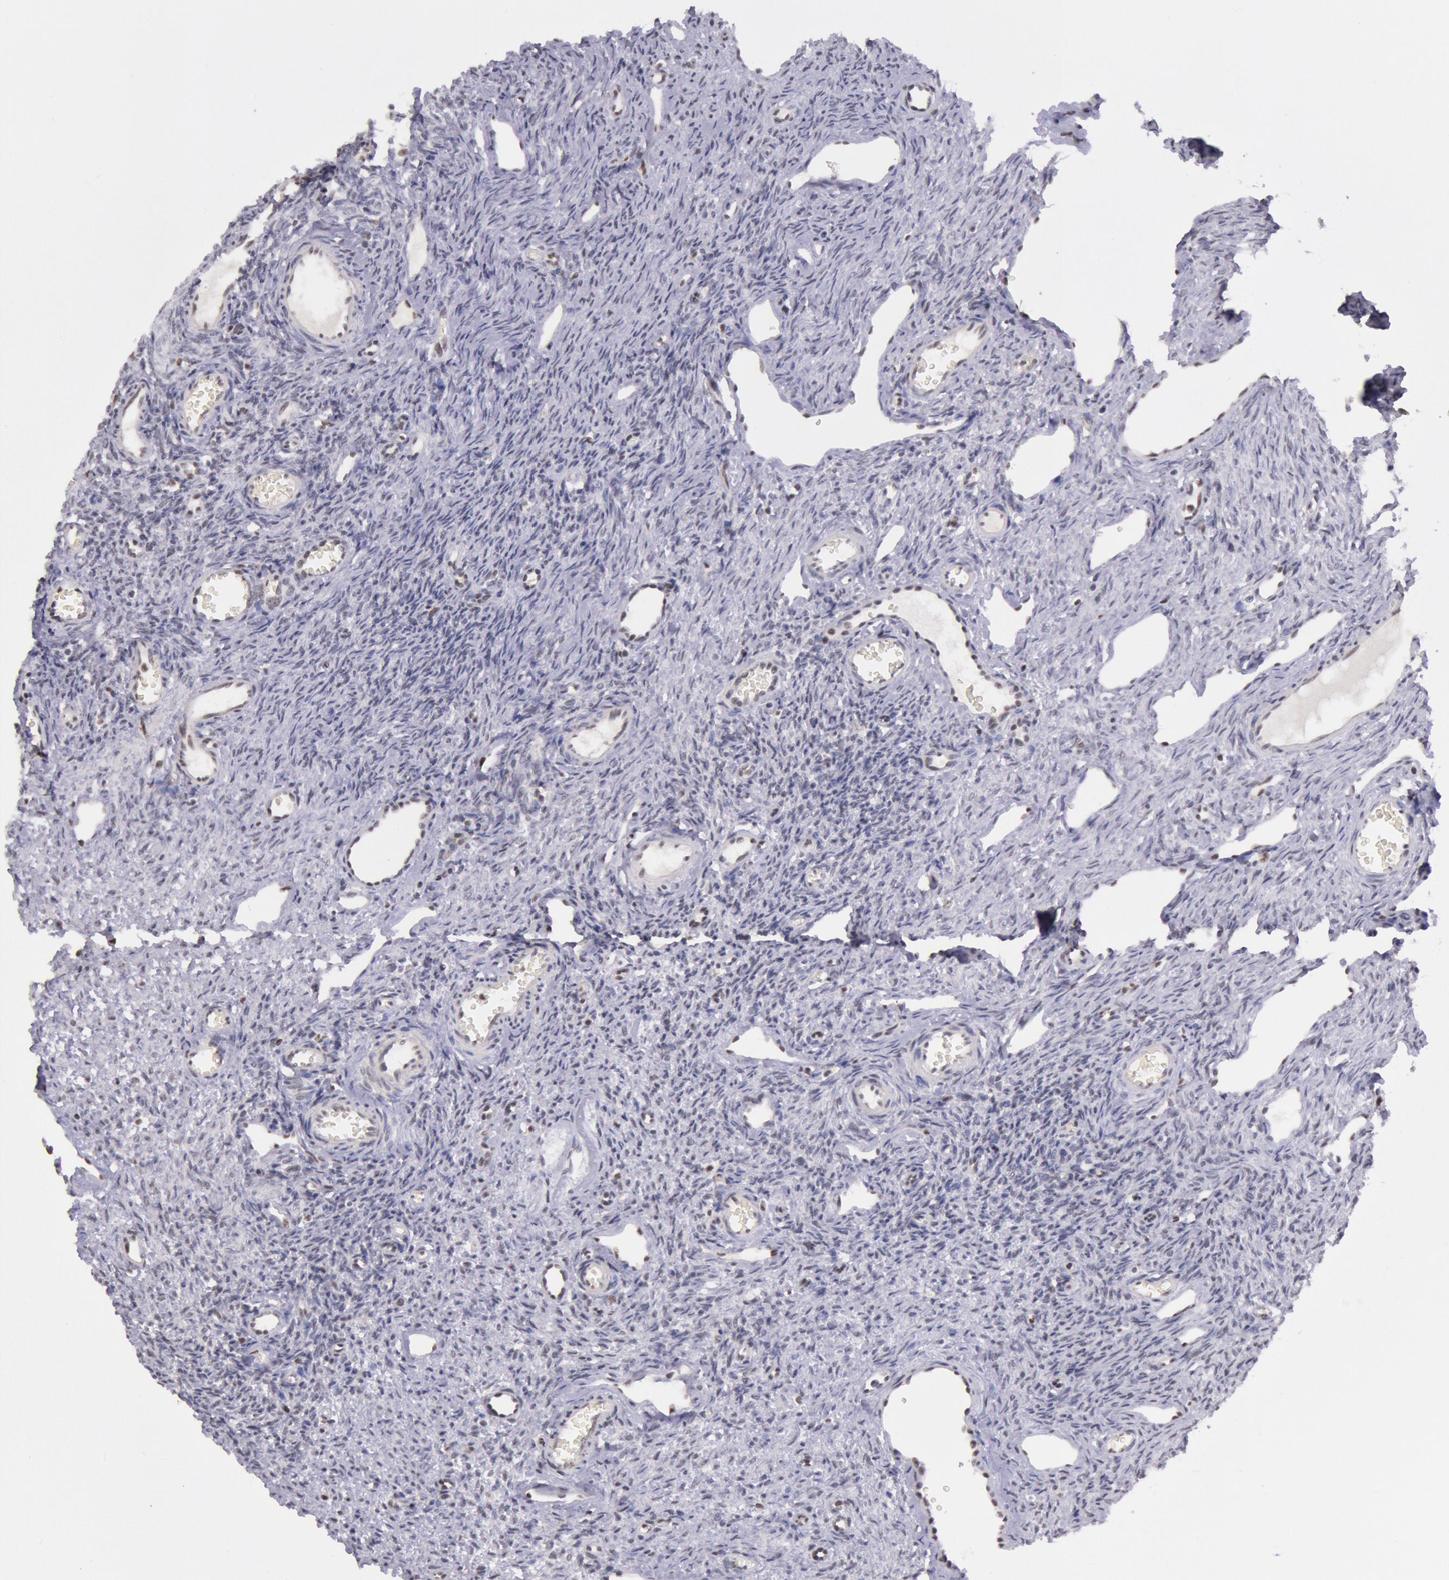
{"staining": {"intensity": "weak", "quantity": "25%-75%", "location": "nuclear"}, "tissue": "ovary", "cell_type": "Follicle cells", "image_type": "normal", "snomed": [{"axis": "morphology", "description": "Normal tissue, NOS"}, {"axis": "topography", "description": "Ovary"}], "caption": "Ovary stained for a protein demonstrates weak nuclear positivity in follicle cells.", "gene": "TASL", "patient": {"sex": "female", "age": 33}}